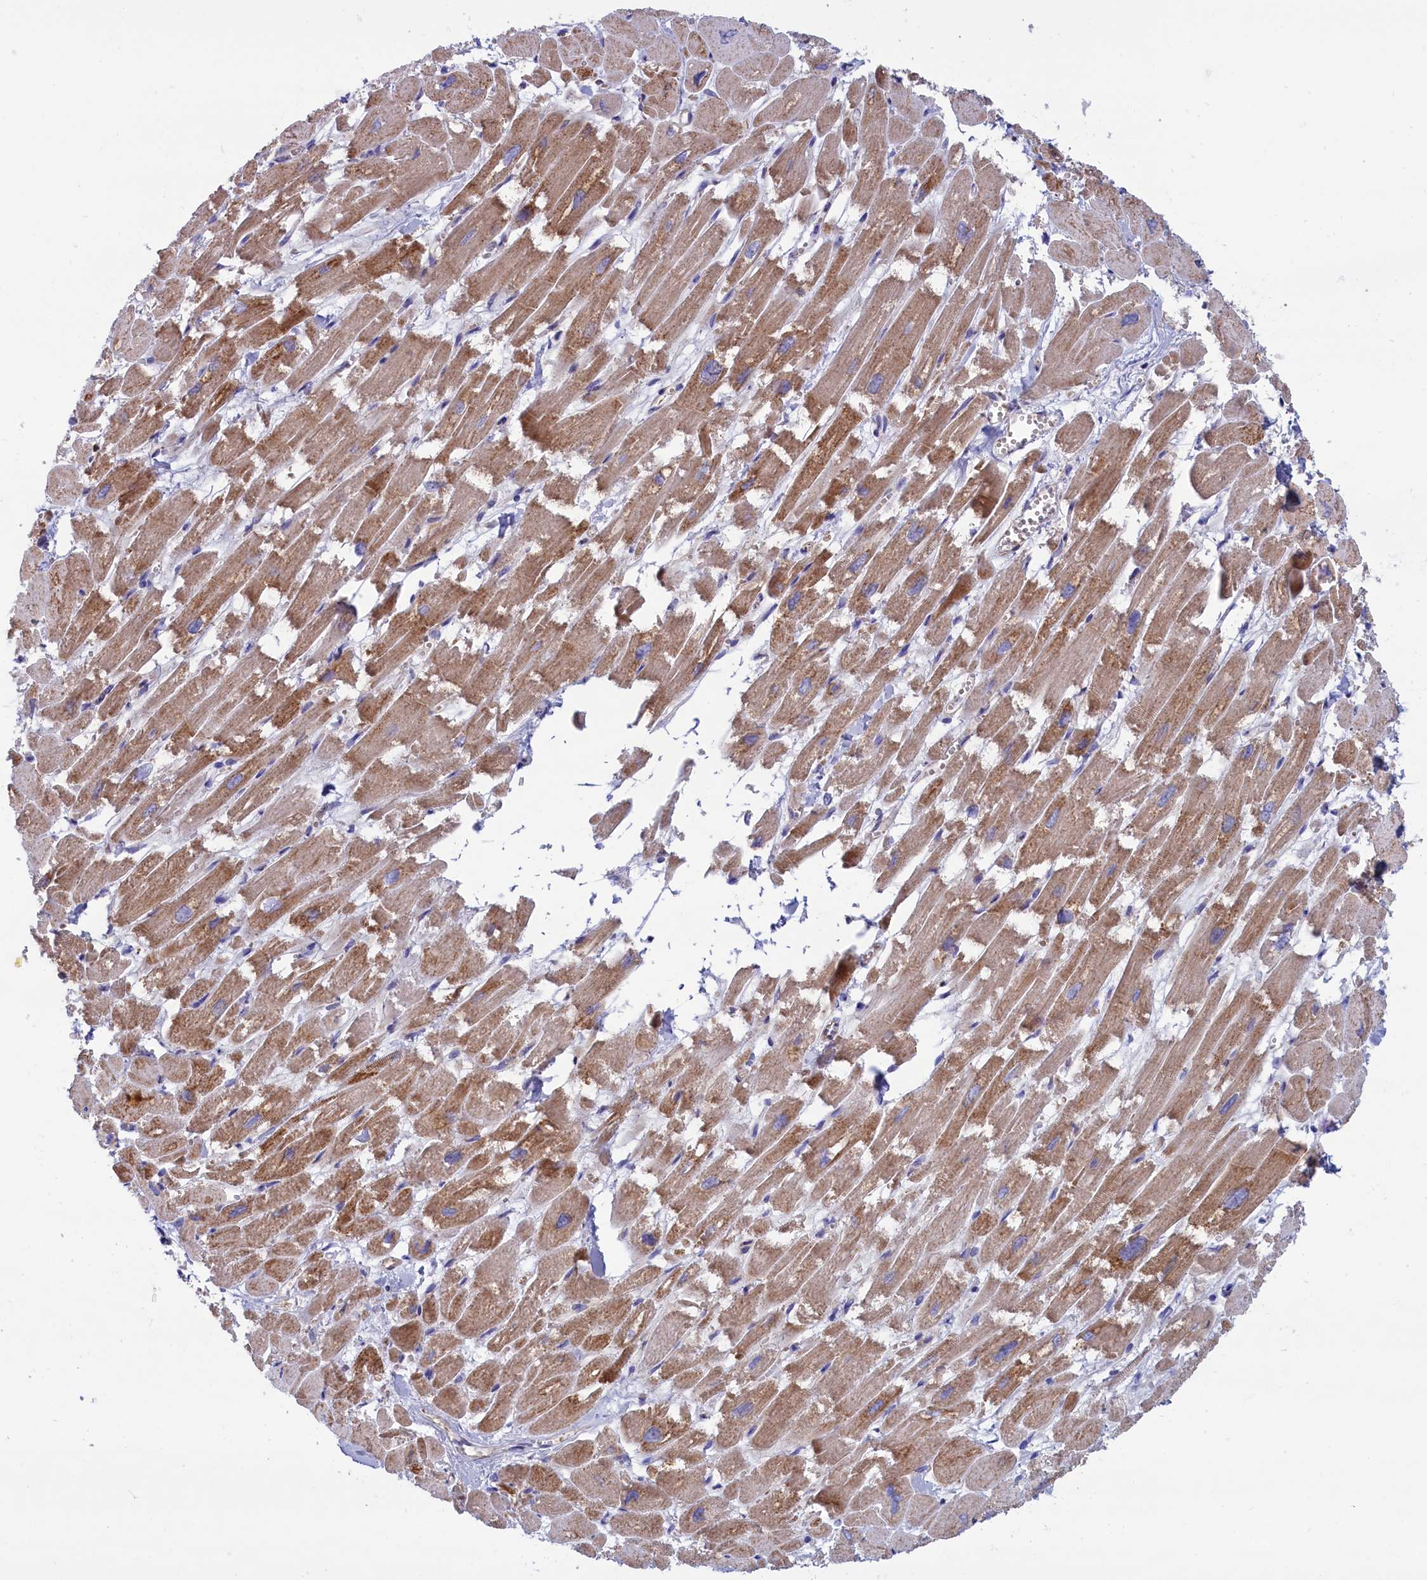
{"staining": {"intensity": "moderate", "quantity": "25%-75%", "location": "cytoplasmic/membranous"}, "tissue": "heart muscle", "cell_type": "Cardiomyocytes", "image_type": "normal", "snomed": [{"axis": "morphology", "description": "Normal tissue, NOS"}, {"axis": "topography", "description": "Heart"}], "caption": "A brown stain highlights moderate cytoplasmic/membranous expression of a protein in cardiomyocytes of unremarkable heart muscle.", "gene": "ABCC12", "patient": {"sex": "male", "age": 54}}